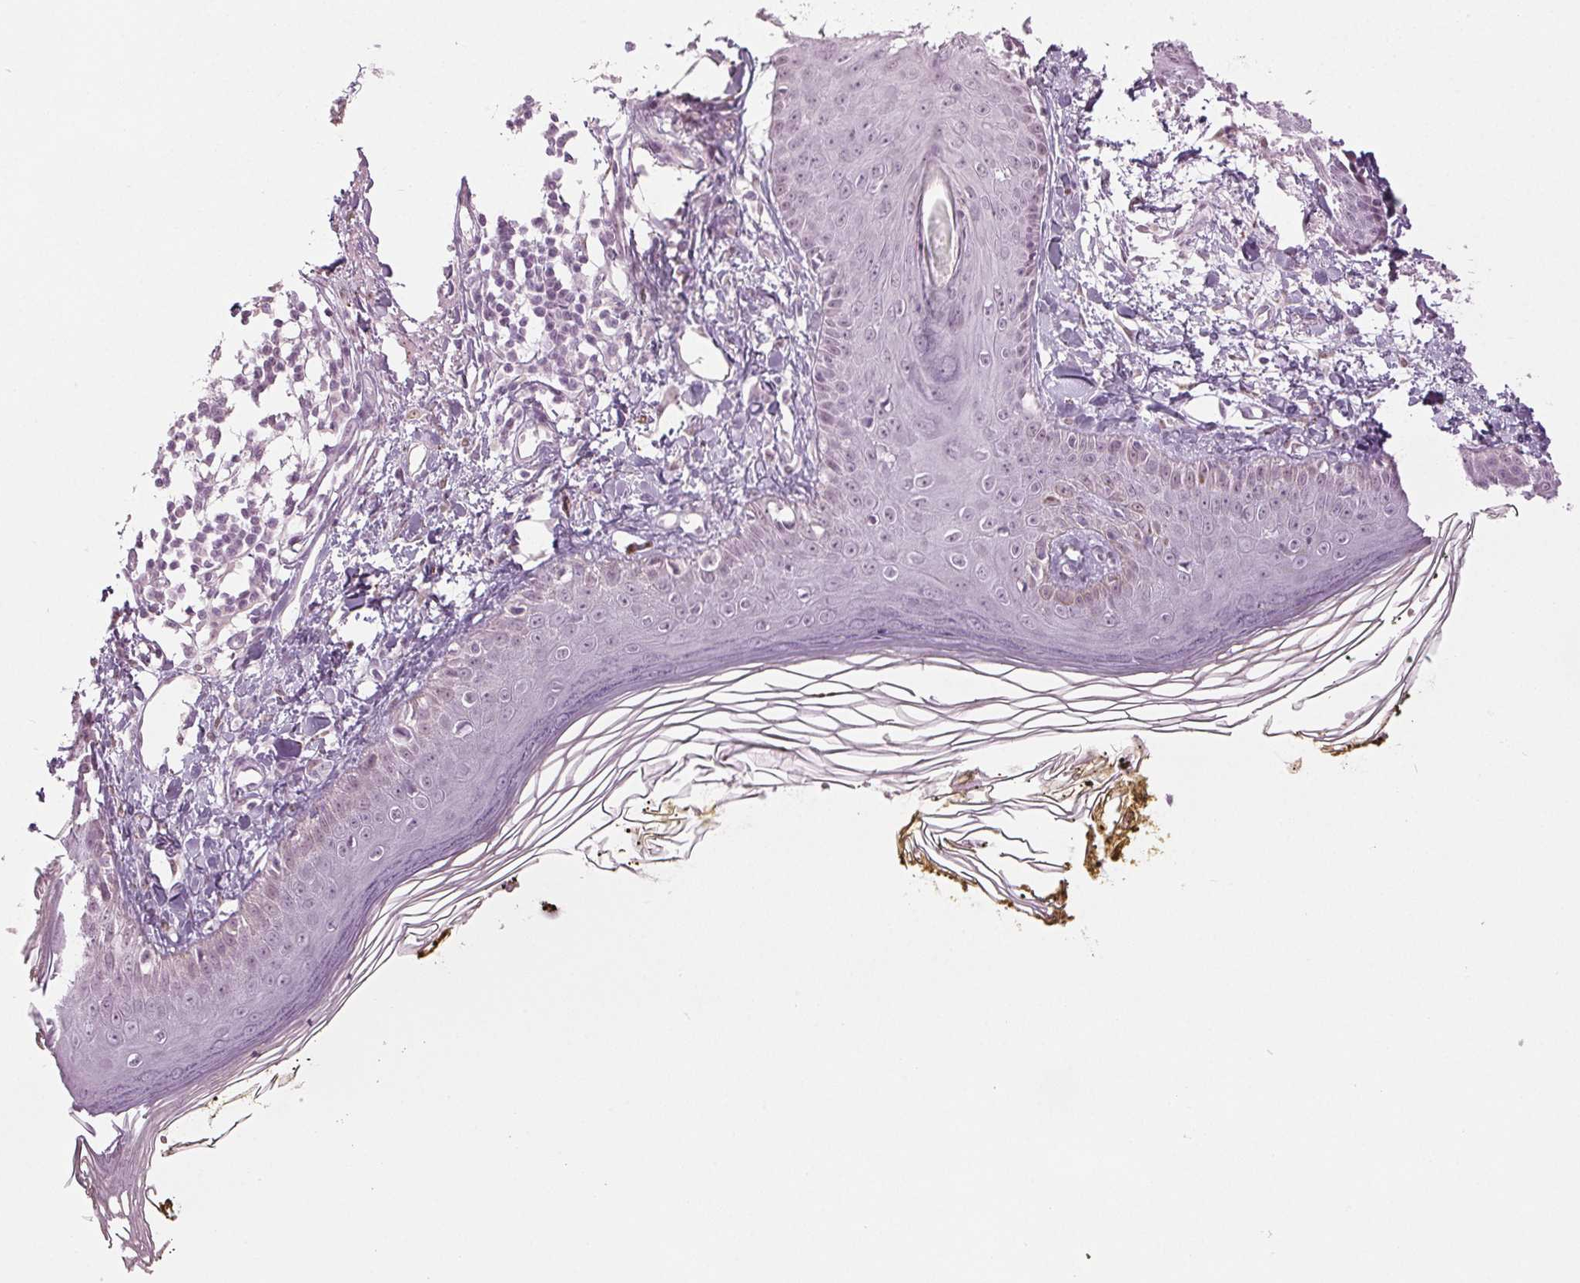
{"staining": {"intensity": "negative", "quantity": "none", "location": "none"}, "tissue": "skin", "cell_type": "Fibroblasts", "image_type": "normal", "snomed": [{"axis": "morphology", "description": "Normal tissue, NOS"}, {"axis": "topography", "description": "Skin"}], "caption": "Histopathology image shows no protein expression in fibroblasts of normal skin. (Brightfield microscopy of DAB (3,3'-diaminobenzidine) immunohistochemistry at high magnification).", "gene": "DNAJC6", "patient": {"sex": "male", "age": 76}}